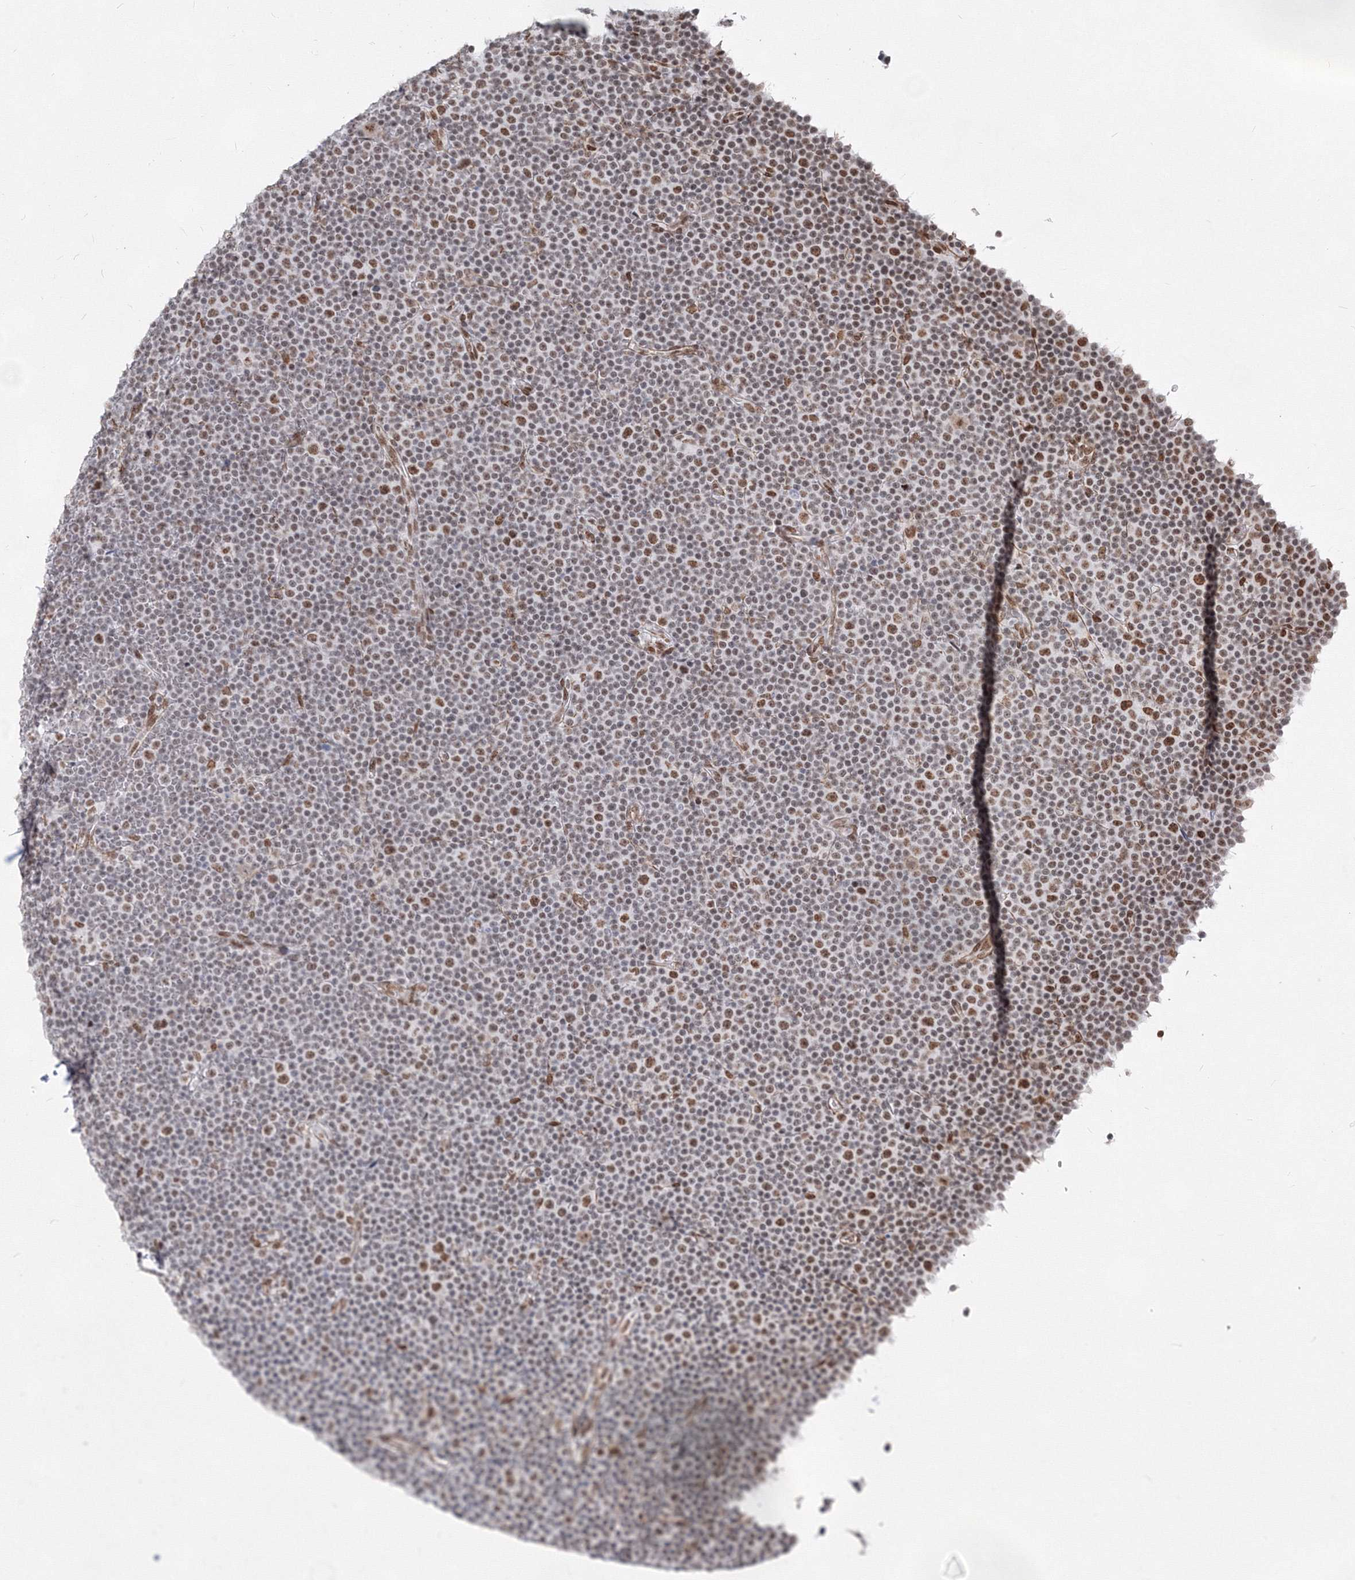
{"staining": {"intensity": "moderate", "quantity": "<25%", "location": "nuclear"}, "tissue": "lymphoma", "cell_type": "Tumor cells", "image_type": "cancer", "snomed": [{"axis": "morphology", "description": "Malignant lymphoma, non-Hodgkin's type, Low grade"}, {"axis": "topography", "description": "Lymph node"}], "caption": "Low-grade malignant lymphoma, non-Hodgkin's type stained with immunohistochemistry (IHC) demonstrates moderate nuclear staining in approximately <25% of tumor cells.", "gene": "ZNF638", "patient": {"sex": "female", "age": 67}}